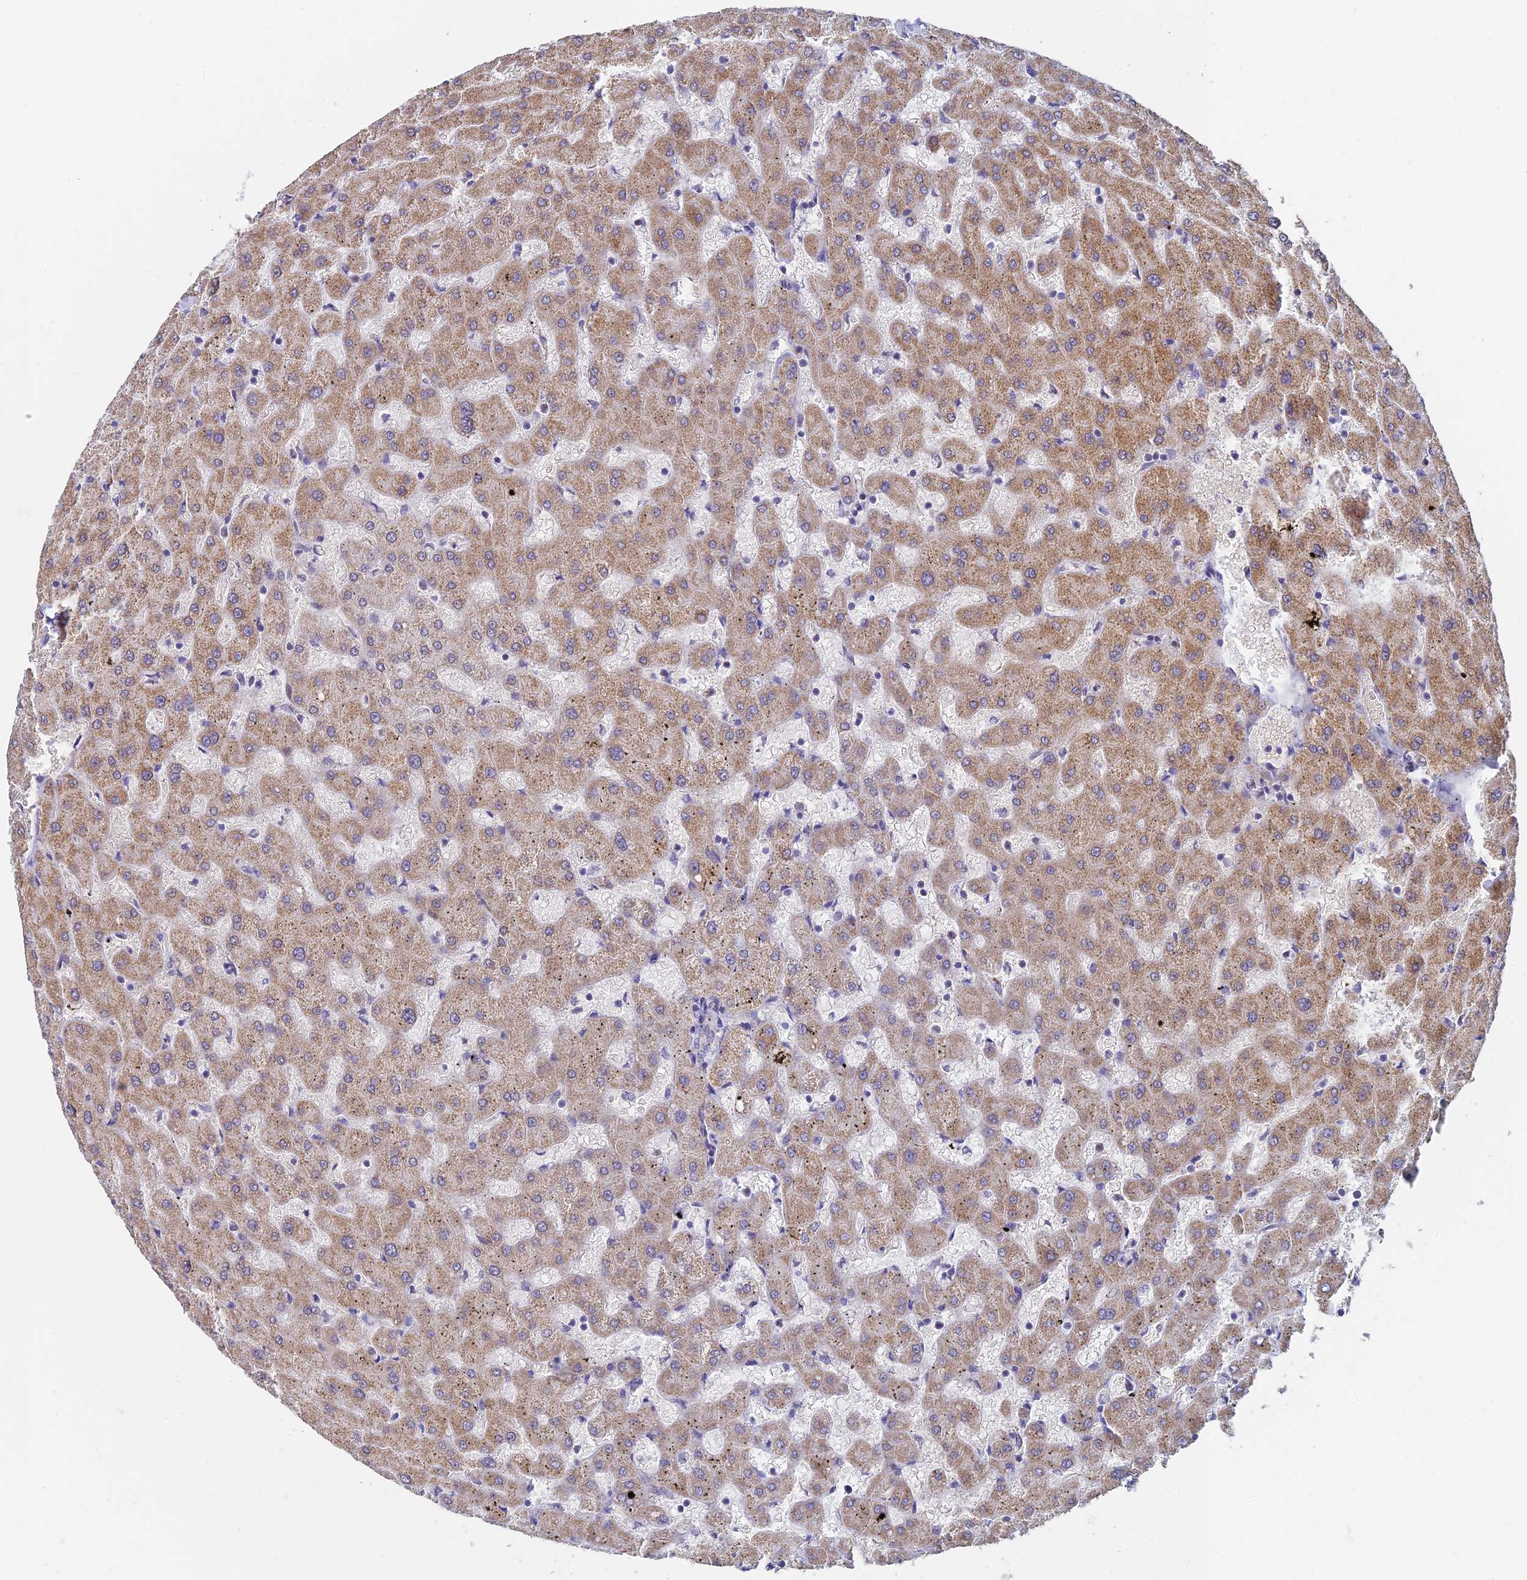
{"staining": {"intensity": "negative", "quantity": "none", "location": "none"}, "tissue": "liver", "cell_type": "Cholangiocytes", "image_type": "normal", "snomed": [{"axis": "morphology", "description": "Normal tissue, NOS"}, {"axis": "topography", "description": "Liver"}], "caption": "High power microscopy micrograph of an IHC histopathology image of benign liver, revealing no significant staining in cholangiocytes. (IHC, brightfield microscopy, high magnification).", "gene": "REXO5", "patient": {"sex": "female", "age": 63}}